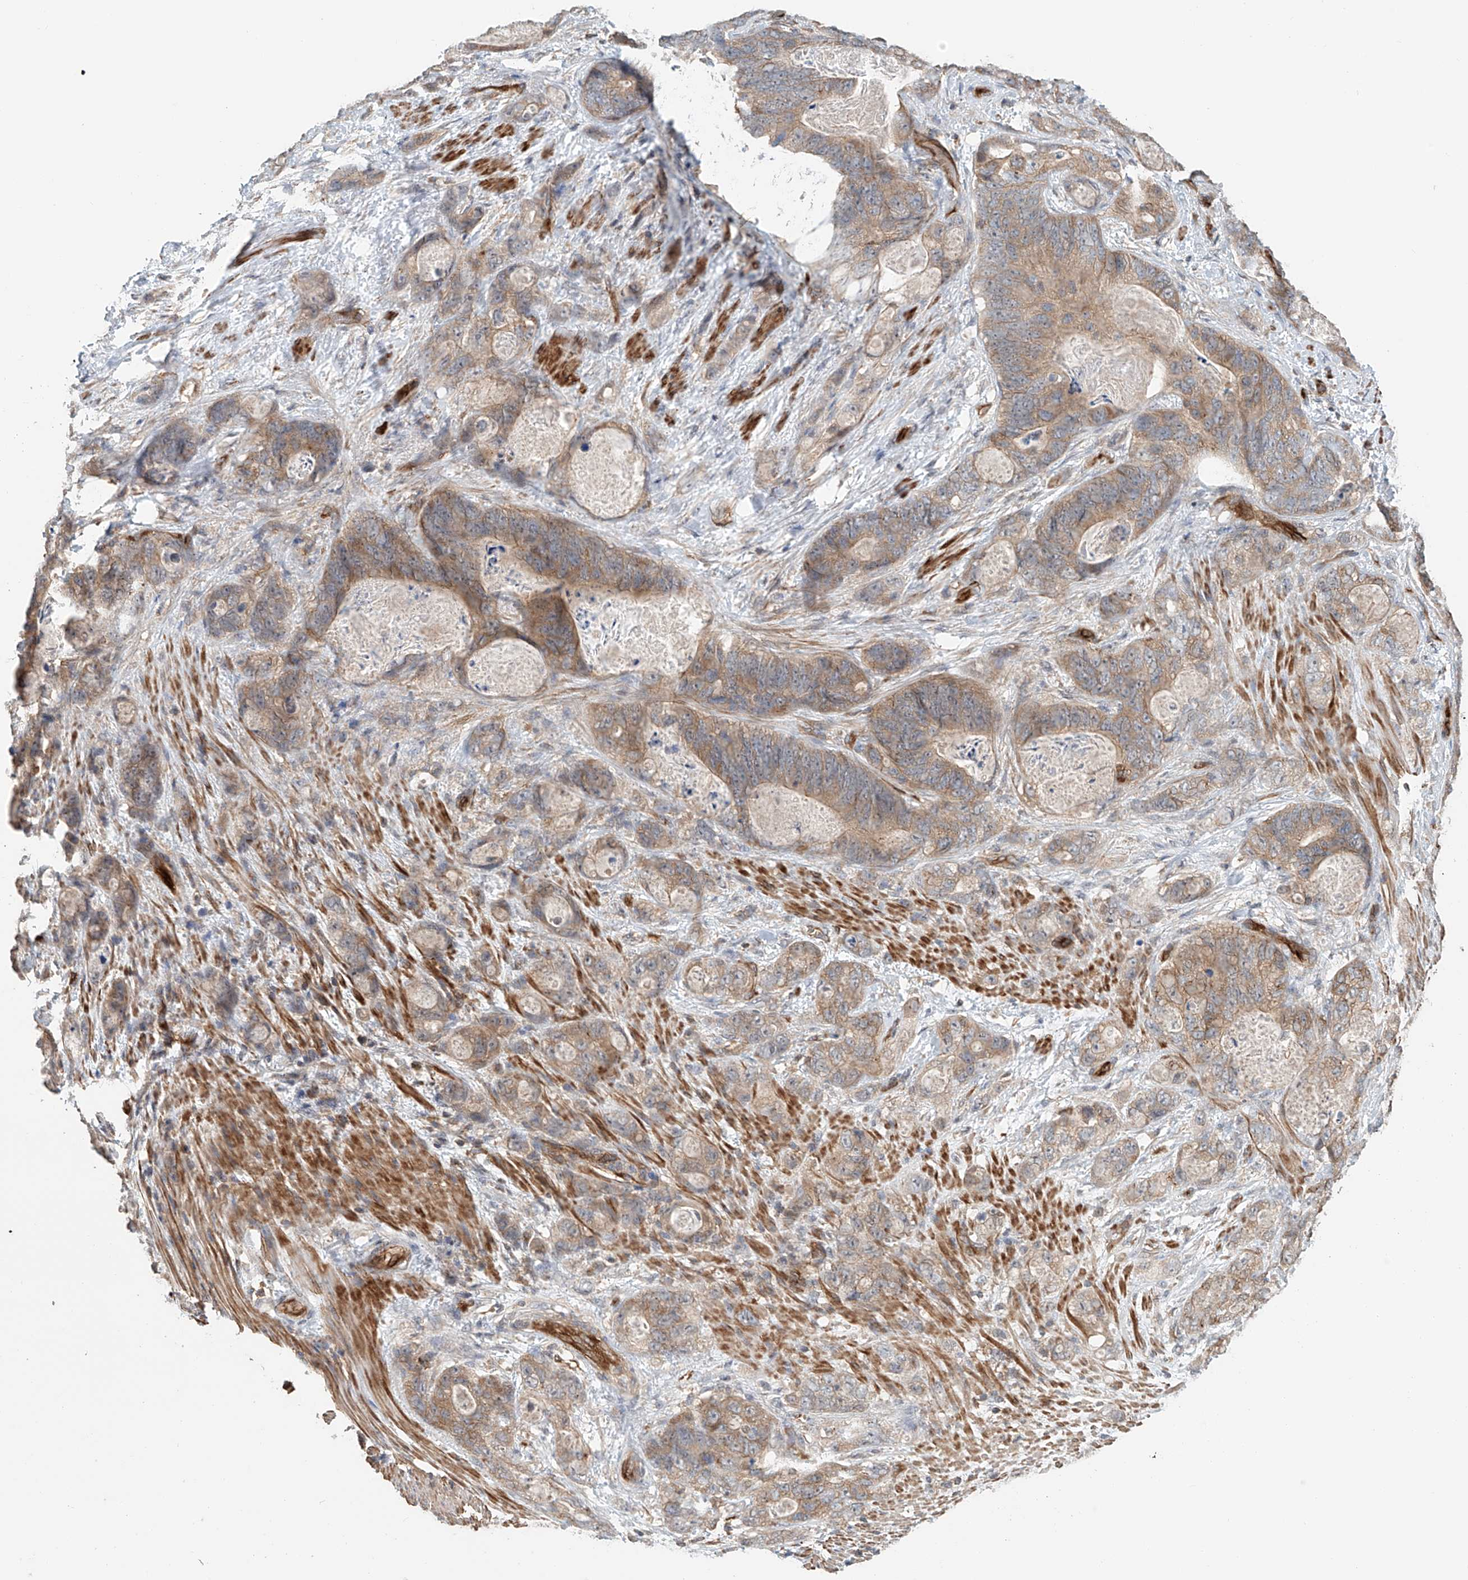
{"staining": {"intensity": "weak", "quantity": ">75%", "location": "cytoplasmic/membranous"}, "tissue": "stomach cancer", "cell_type": "Tumor cells", "image_type": "cancer", "snomed": [{"axis": "morphology", "description": "Normal tissue, NOS"}, {"axis": "morphology", "description": "Adenocarcinoma, NOS"}, {"axis": "topography", "description": "Stomach"}], "caption": "Human adenocarcinoma (stomach) stained with a brown dye reveals weak cytoplasmic/membranous positive positivity in about >75% of tumor cells.", "gene": "FRYL", "patient": {"sex": "female", "age": 89}}